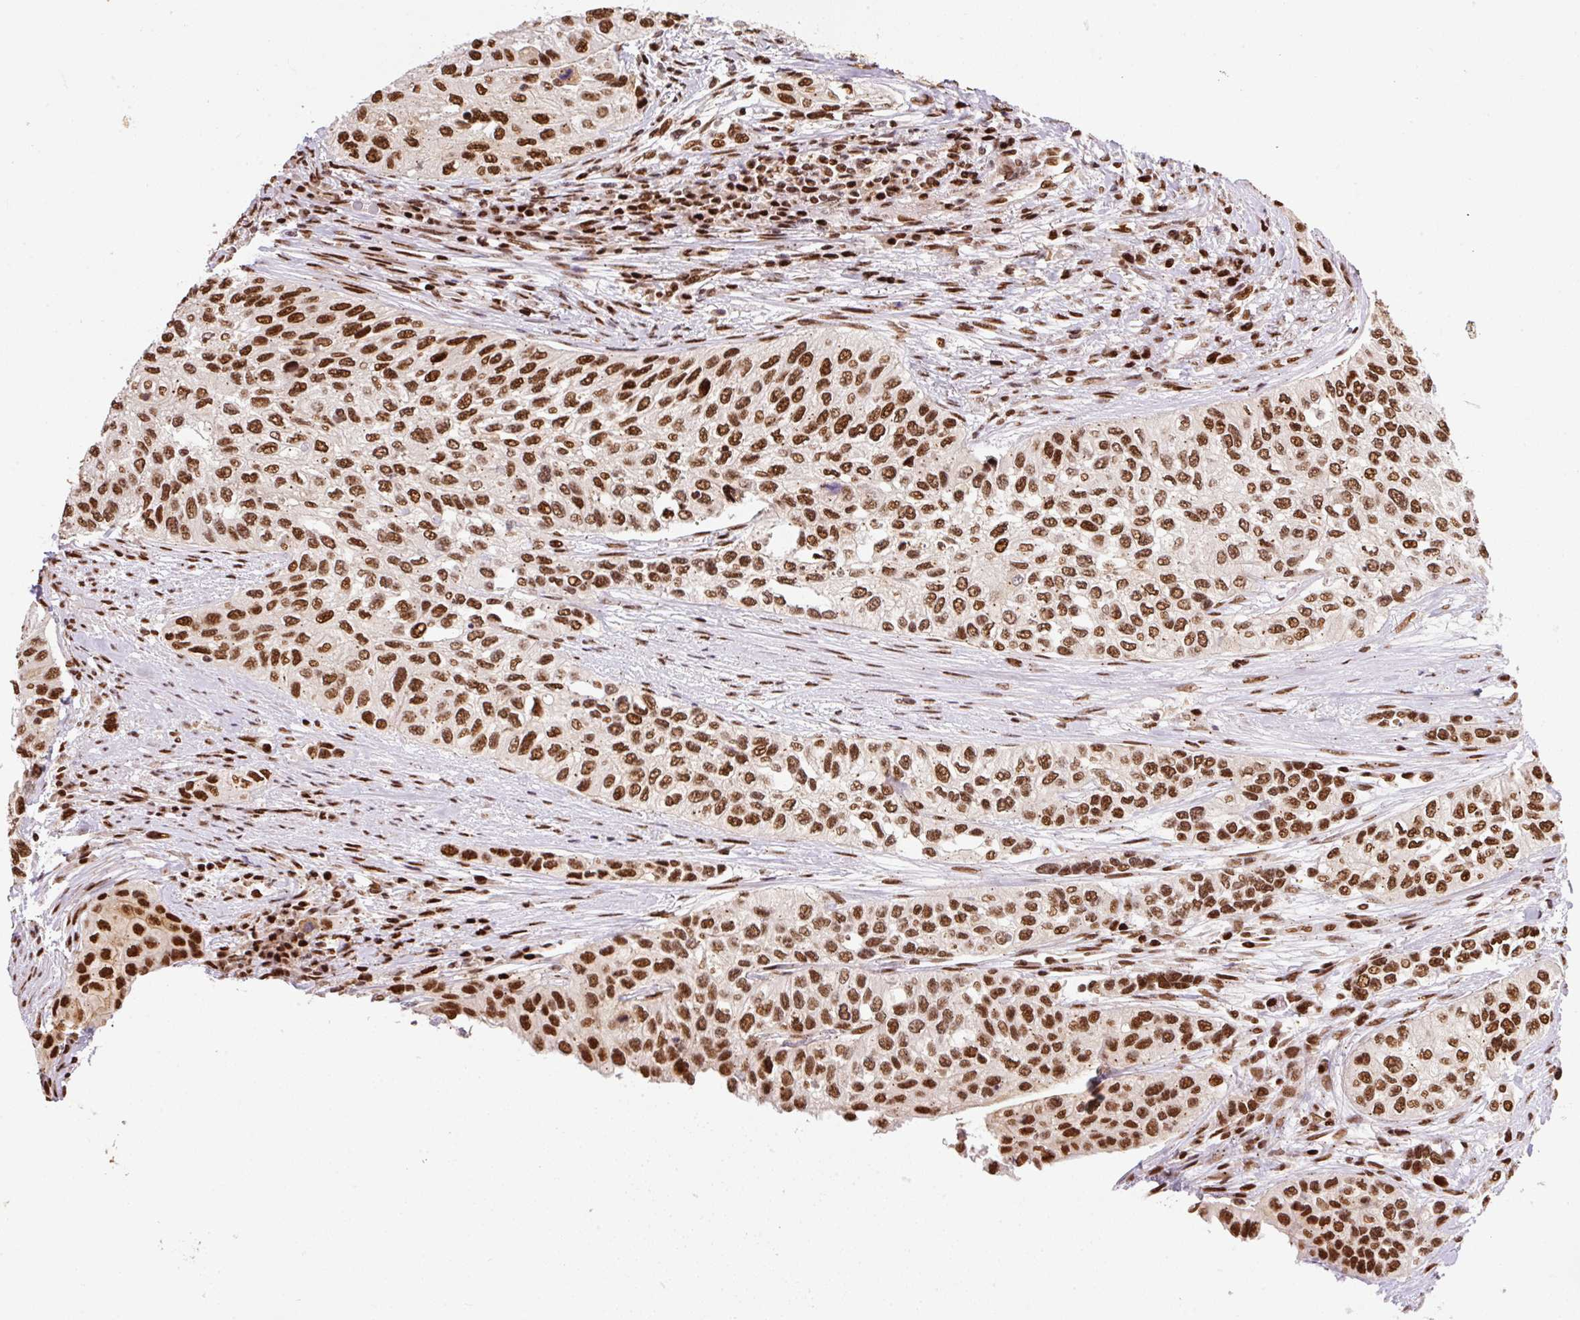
{"staining": {"intensity": "strong", "quantity": ">75%", "location": "nuclear"}, "tissue": "urothelial cancer", "cell_type": "Tumor cells", "image_type": "cancer", "snomed": [{"axis": "morphology", "description": "Normal tissue, NOS"}, {"axis": "morphology", "description": "Urothelial carcinoma, High grade"}, {"axis": "topography", "description": "Vascular tissue"}, {"axis": "topography", "description": "Urinary bladder"}], "caption": "Protein analysis of urothelial carcinoma (high-grade) tissue reveals strong nuclear staining in approximately >75% of tumor cells.", "gene": "GPR139", "patient": {"sex": "female", "age": 56}}